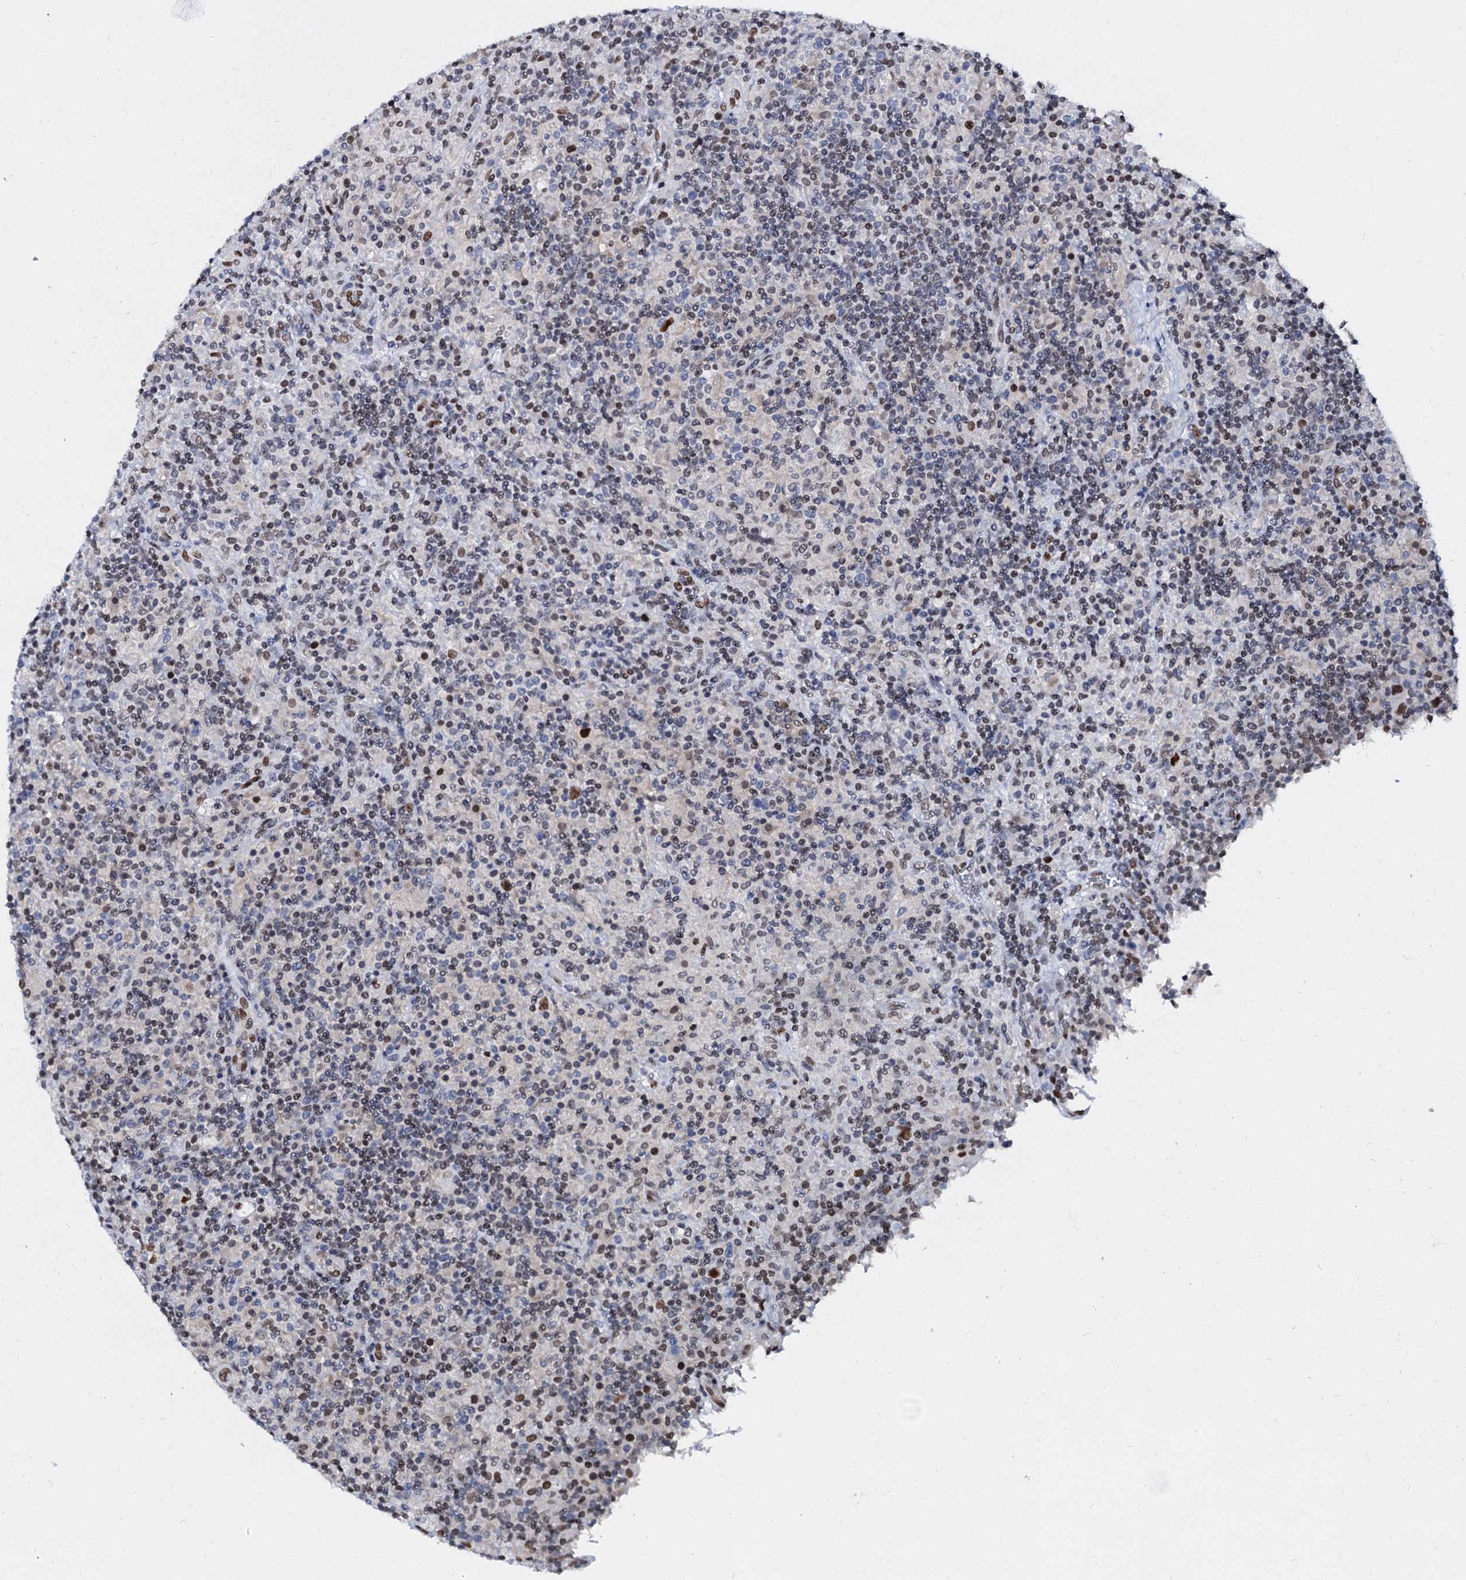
{"staining": {"intensity": "moderate", "quantity": ">75%", "location": "nuclear"}, "tissue": "lymphoma", "cell_type": "Tumor cells", "image_type": "cancer", "snomed": [{"axis": "morphology", "description": "Hodgkin's disease, NOS"}, {"axis": "topography", "description": "Lymph node"}], "caption": "A brown stain shows moderate nuclear positivity of a protein in Hodgkin's disease tumor cells. Using DAB (3,3'-diaminobenzidine) (brown) and hematoxylin (blue) stains, captured at high magnification using brightfield microscopy.", "gene": "CMAS", "patient": {"sex": "male", "age": 70}}